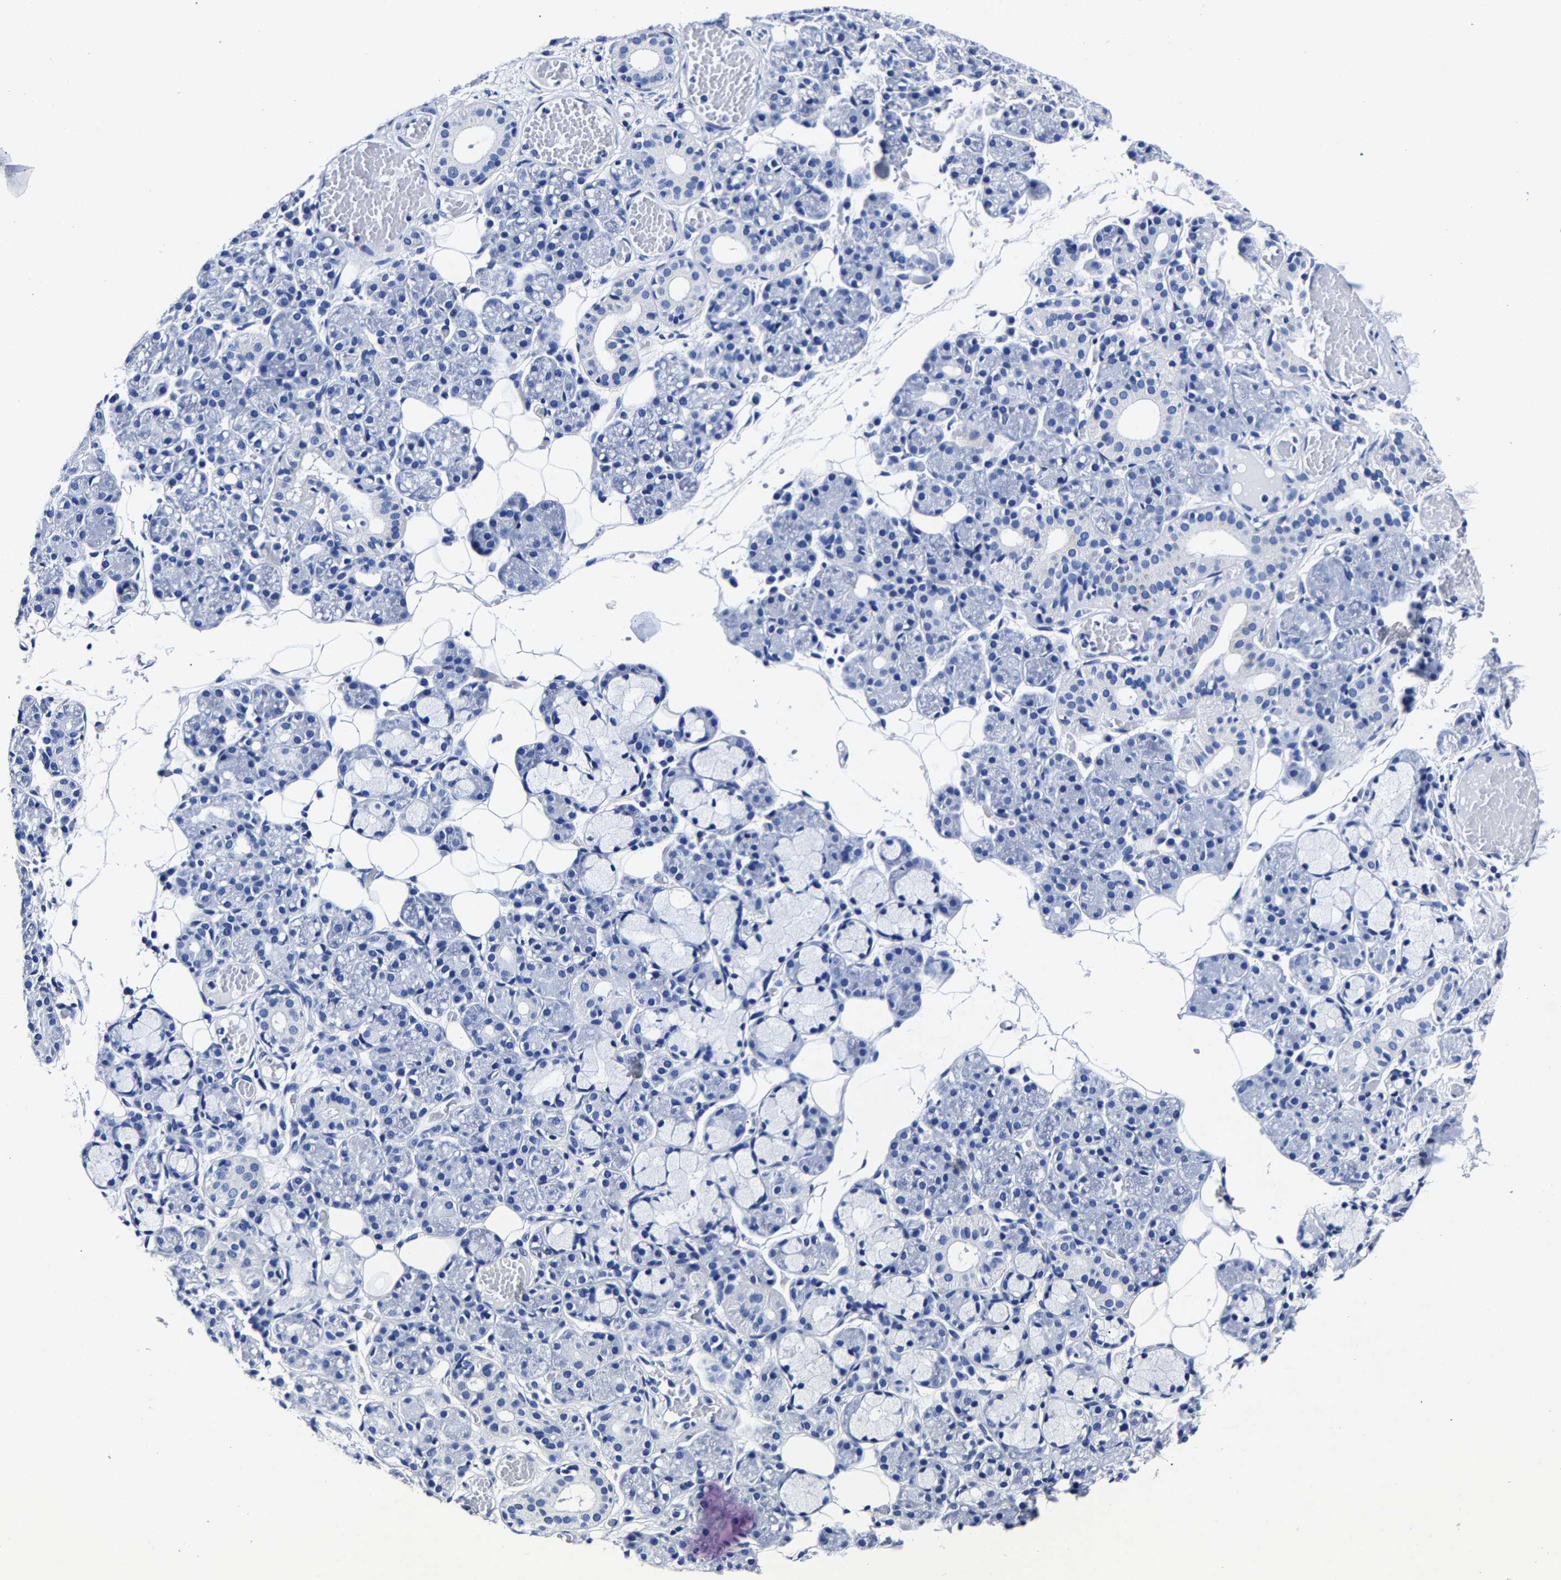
{"staining": {"intensity": "negative", "quantity": "none", "location": "none"}, "tissue": "salivary gland", "cell_type": "Glandular cells", "image_type": "normal", "snomed": [{"axis": "morphology", "description": "Normal tissue, NOS"}, {"axis": "topography", "description": "Salivary gland"}], "caption": "A histopathology image of salivary gland stained for a protein displays no brown staining in glandular cells.", "gene": "CPA2", "patient": {"sex": "male", "age": 63}}